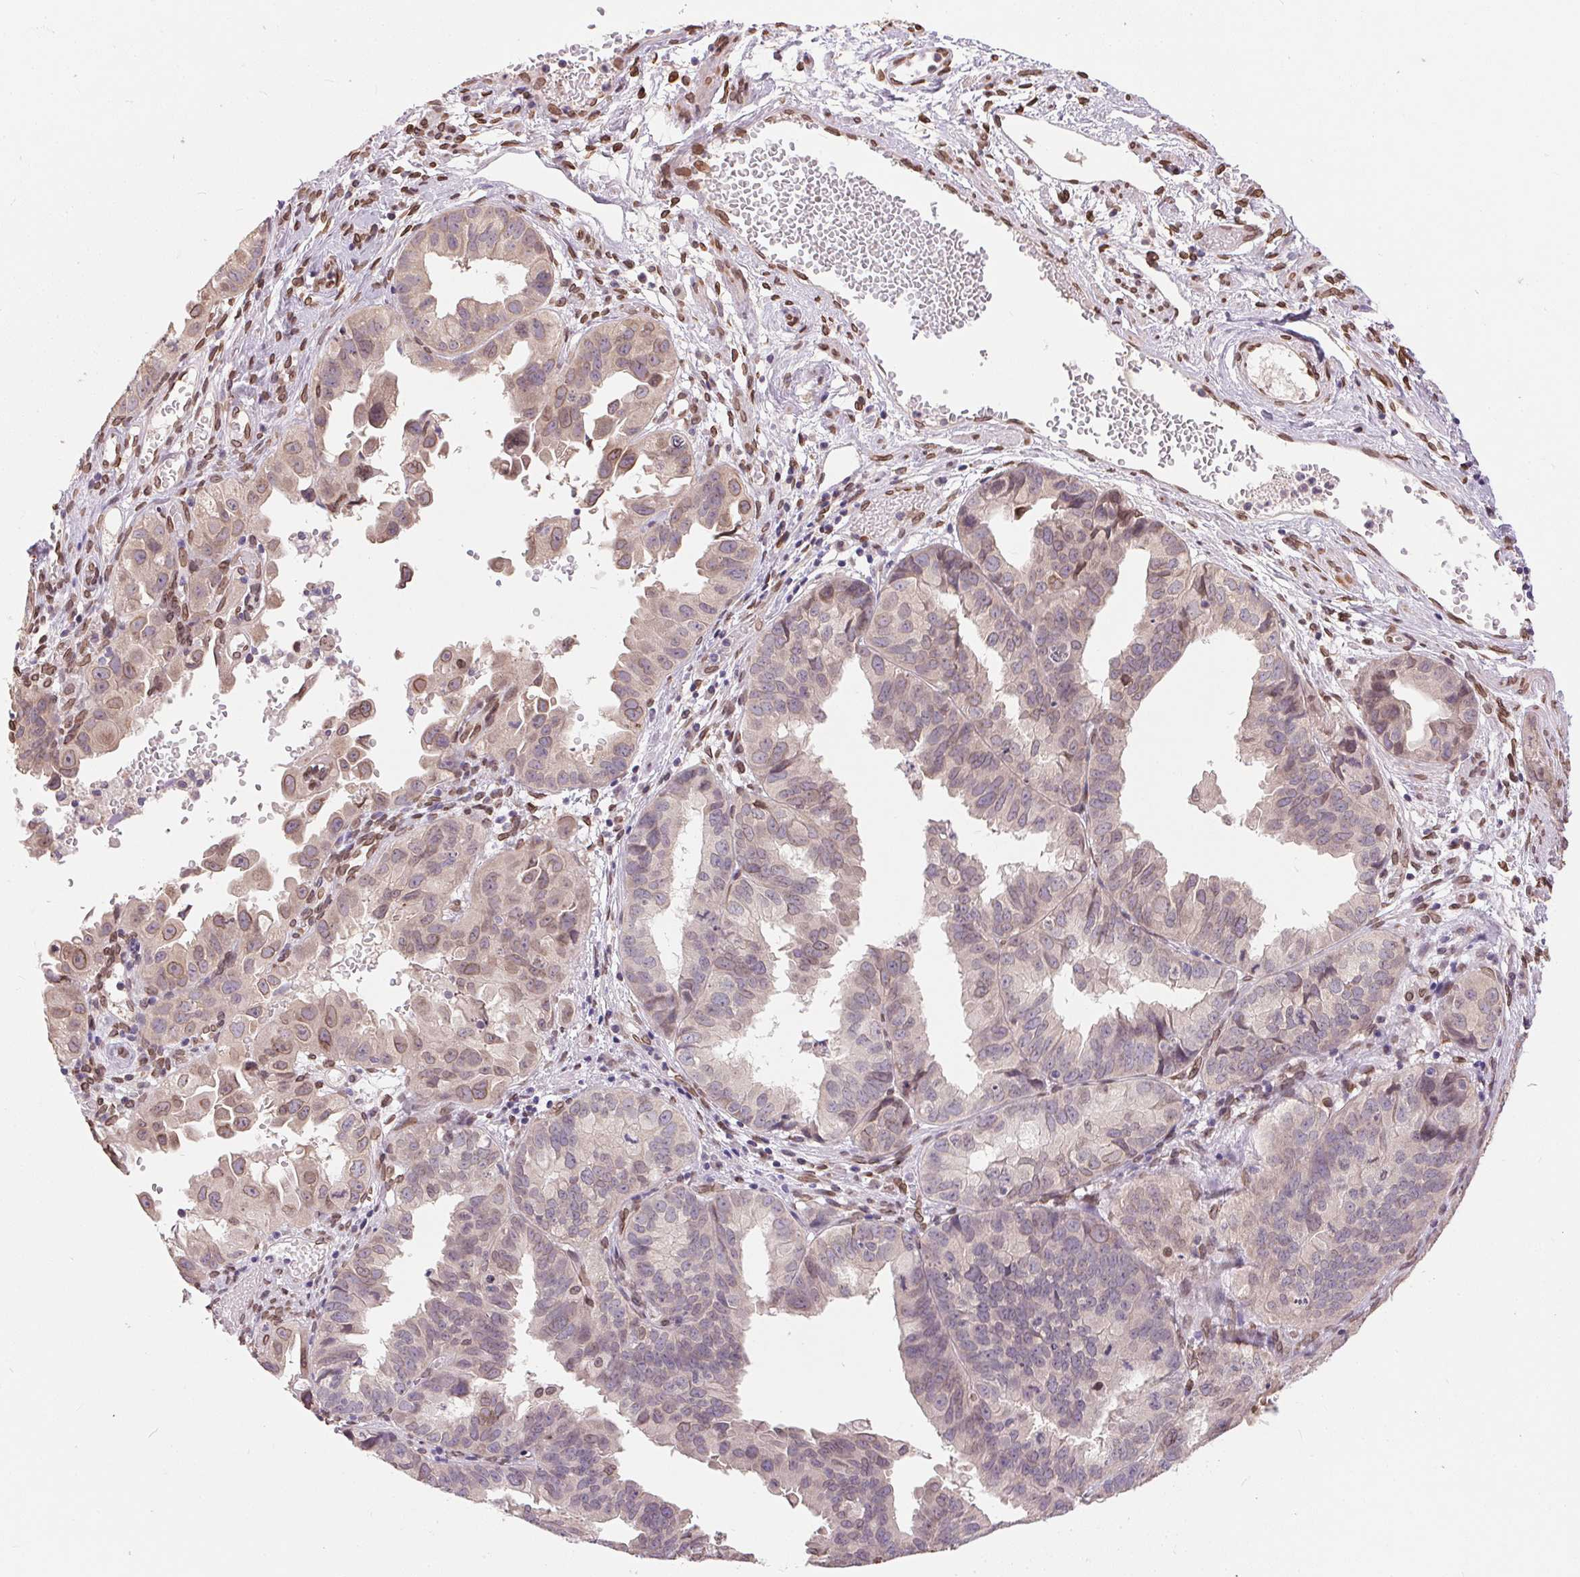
{"staining": {"intensity": "weak", "quantity": "25%-75%", "location": "cytoplasmic/membranous,nuclear"}, "tissue": "ovarian cancer", "cell_type": "Tumor cells", "image_type": "cancer", "snomed": [{"axis": "morphology", "description": "Carcinoma, endometroid"}, {"axis": "topography", "description": "Ovary"}], "caption": "A brown stain shows weak cytoplasmic/membranous and nuclear expression of a protein in ovarian endometroid carcinoma tumor cells.", "gene": "TMEM175", "patient": {"sex": "female", "age": 85}}